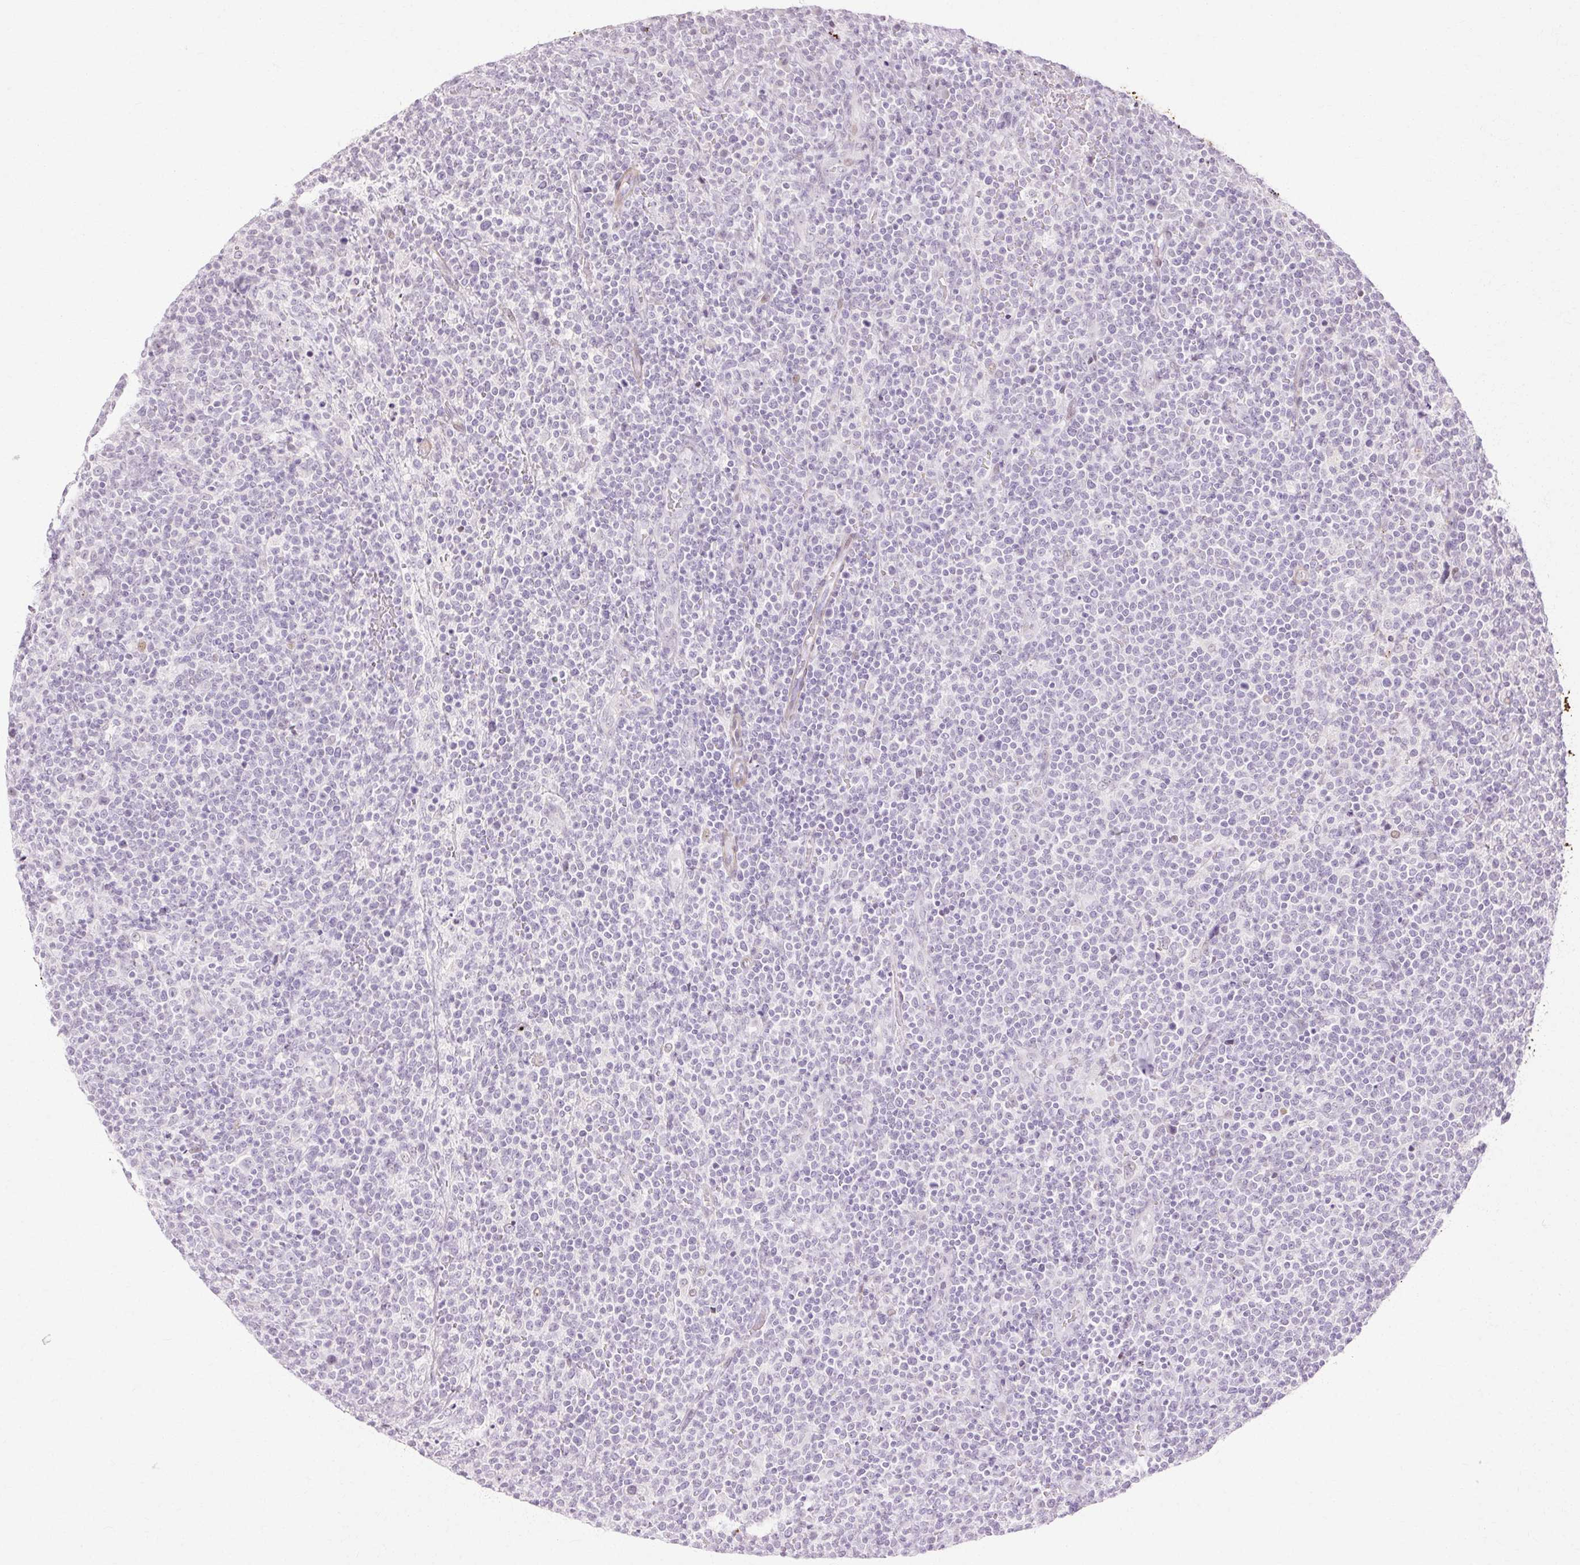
{"staining": {"intensity": "negative", "quantity": "none", "location": "none"}, "tissue": "lymphoma", "cell_type": "Tumor cells", "image_type": "cancer", "snomed": [{"axis": "morphology", "description": "Malignant lymphoma, non-Hodgkin's type, High grade"}, {"axis": "topography", "description": "Lymph node"}], "caption": "Immunohistochemical staining of human lymphoma demonstrates no significant staining in tumor cells. The staining is performed using DAB brown chromogen with nuclei counter-stained in using hematoxylin.", "gene": "C3orf49", "patient": {"sex": "male", "age": 61}}